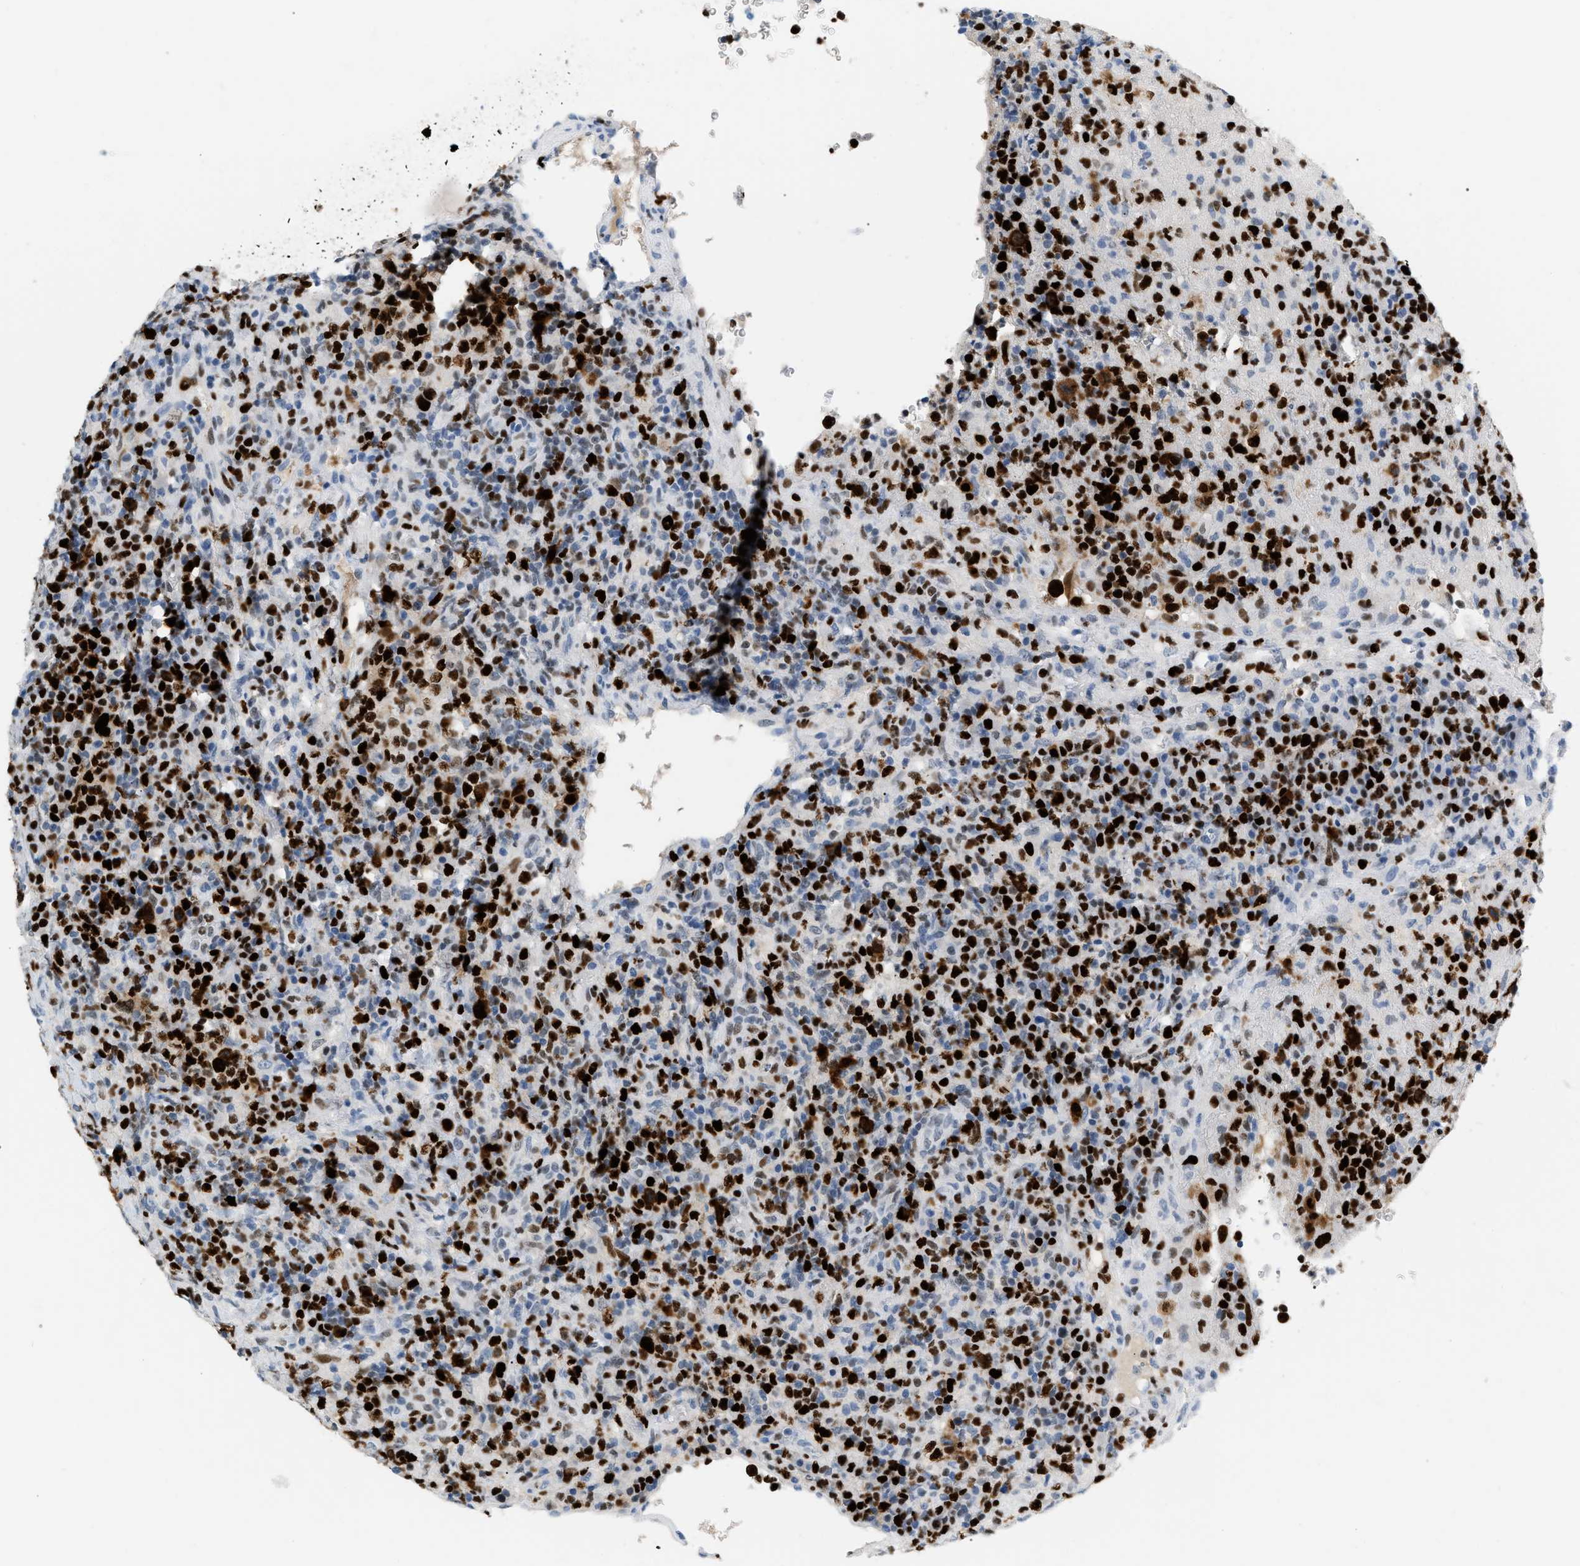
{"staining": {"intensity": "strong", "quantity": "25%-75%", "location": "nuclear"}, "tissue": "lymphoma", "cell_type": "Tumor cells", "image_type": "cancer", "snomed": [{"axis": "morphology", "description": "Malignant lymphoma, non-Hodgkin's type, High grade"}, {"axis": "topography", "description": "Lymph node"}], "caption": "A high amount of strong nuclear staining is appreciated in about 25%-75% of tumor cells in malignant lymphoma, non-Hodgkin's type (high-grade) tissue.", "gene": "MCM7", "patient": {"sex": "female", "age": 76}}